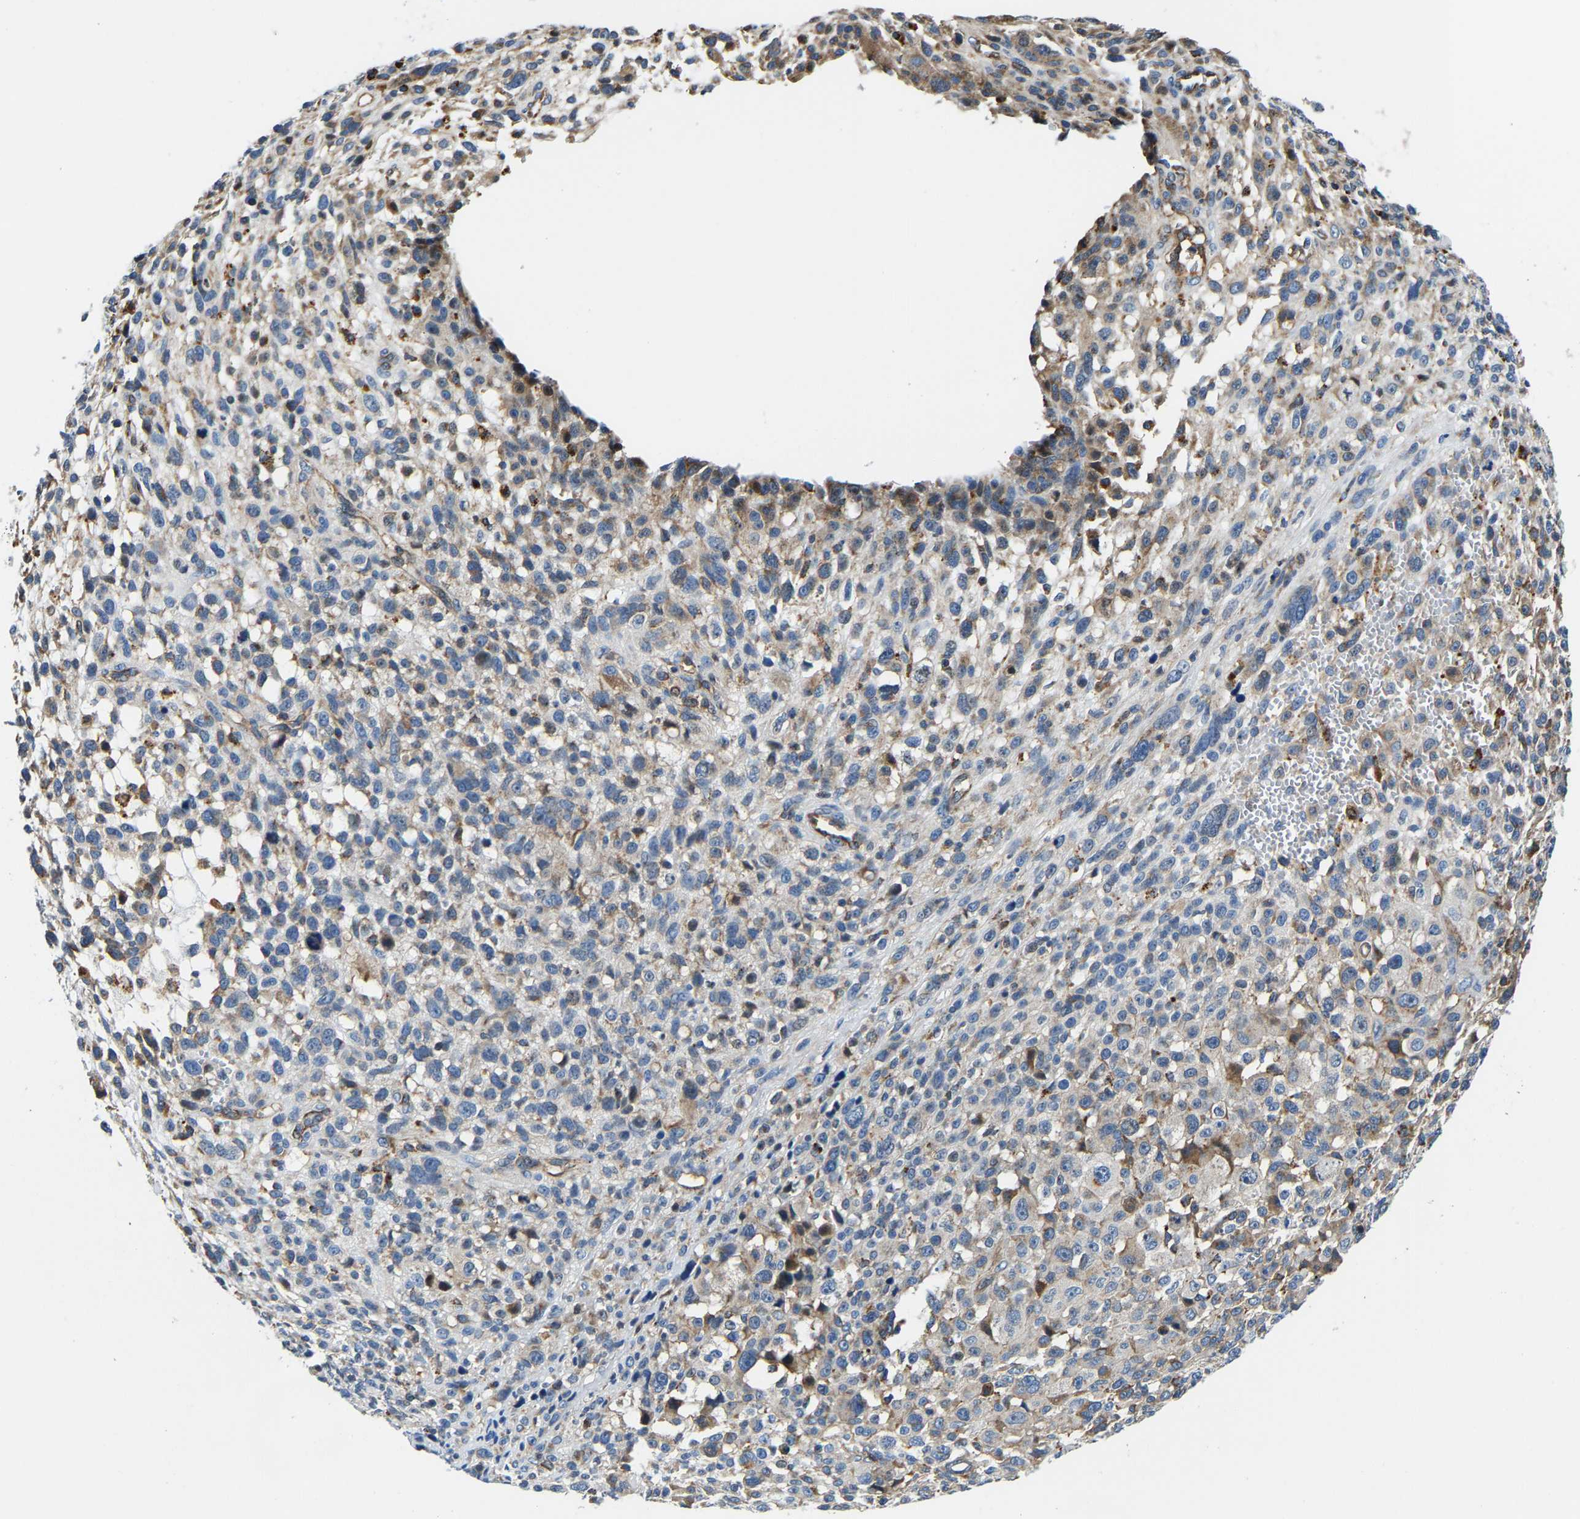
{"staining": {"intensity": "weak", "quantity": "25%-75%", "location": "cytoplasmic/membranous"}, "tissue": "melanoma", "cell_type": "Tumor cells", "image_type": "cancer", "snomed": [{"axis": "morphology", "description": "Malignant melanoma, NOS"}, {"axis": "topography", "description": "Skin"}], "caption": "Immunohistochemical staining of human malignant melanoma displays low levels of weak cytoplasmic/membranous expression in about 25%-75% of tumor cells.", "gene": "DPP7", "patient": {"sex": "female", "age": 55}}